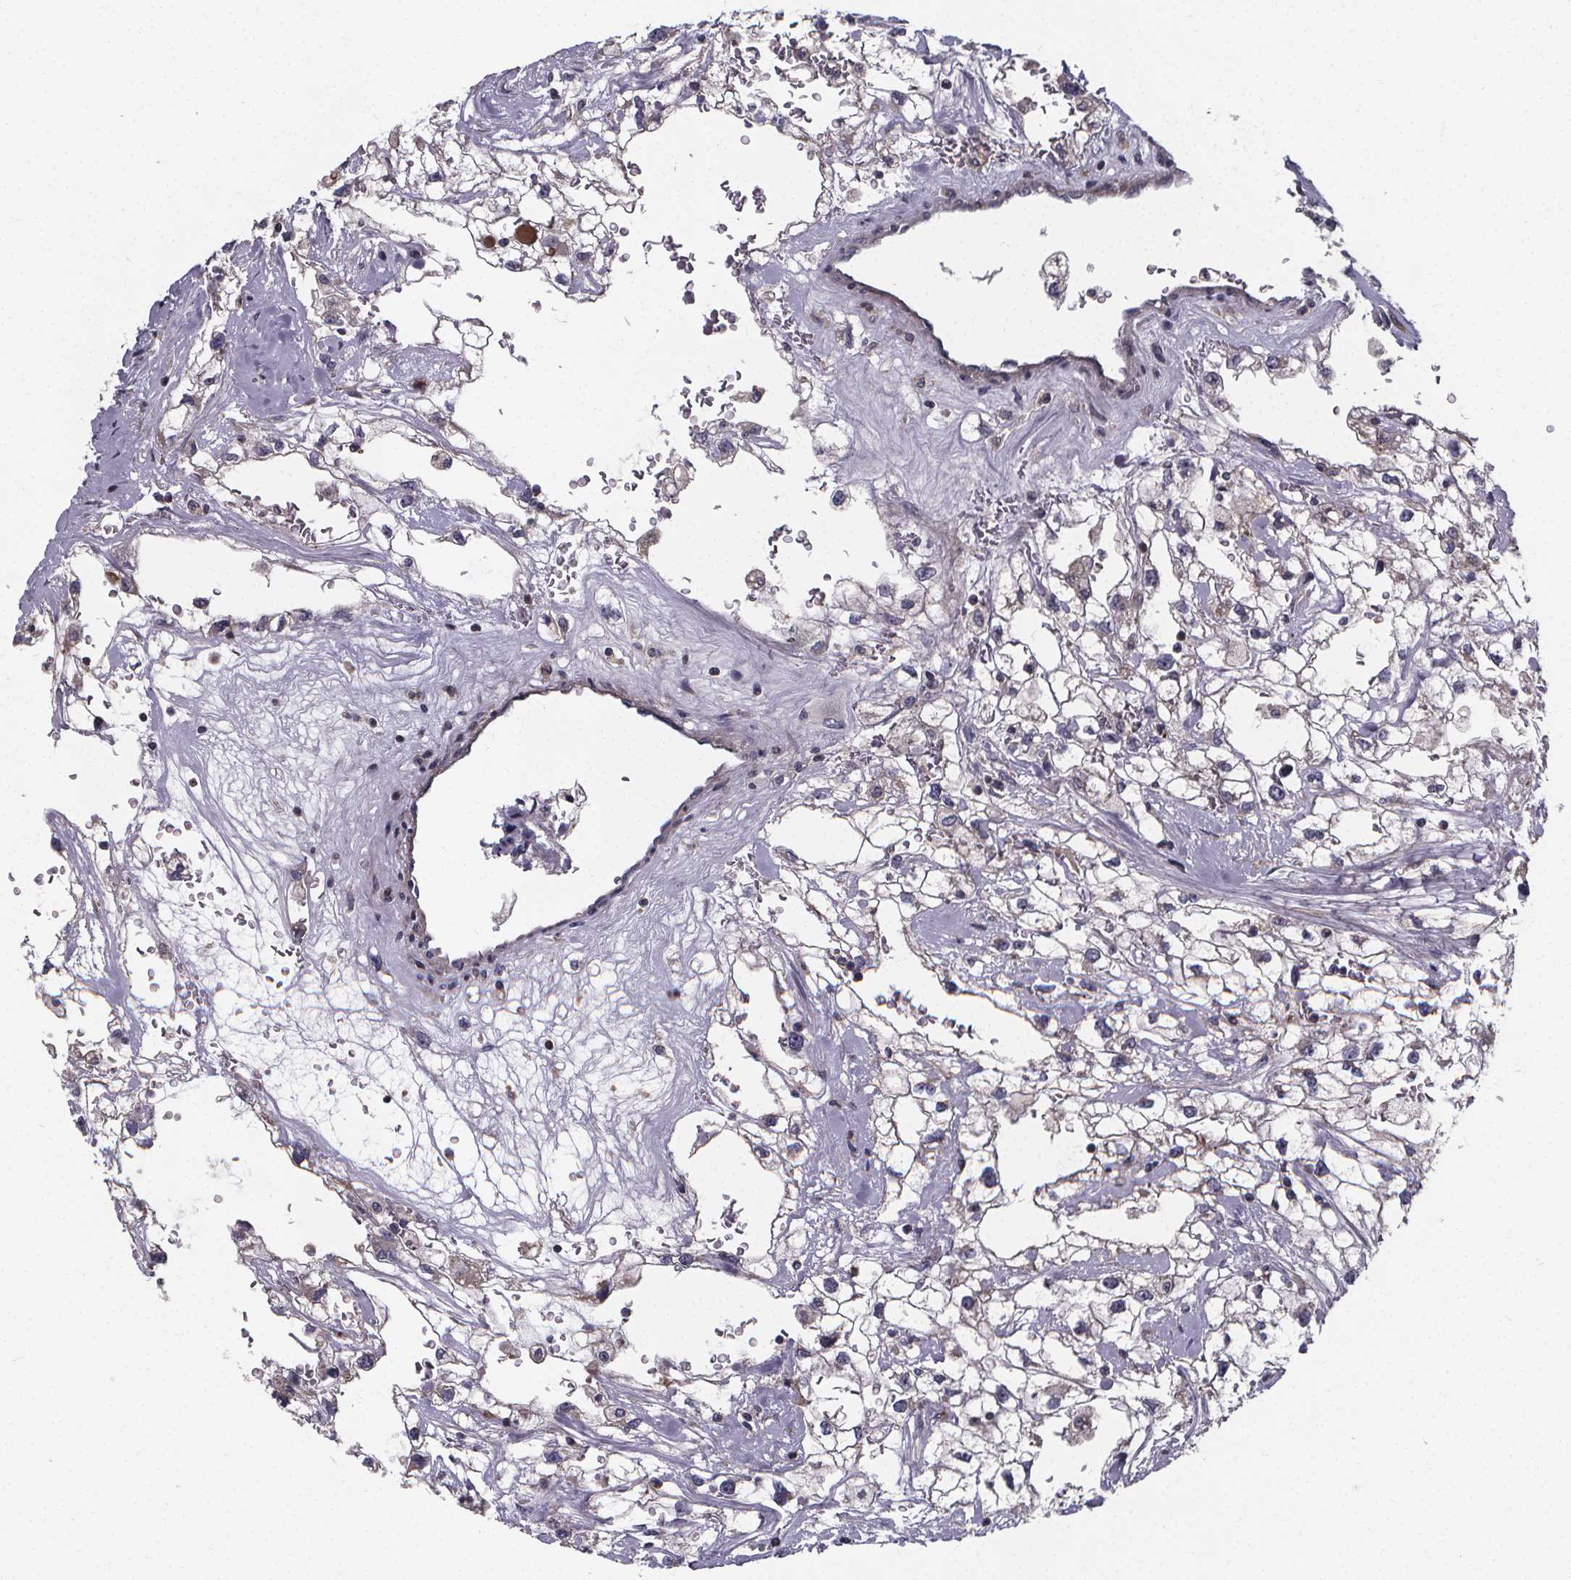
{"staining": {"intensity": "negative", "quantity": "none", "location": "none"}, "tissue": "renal cancer", "cell_type": "Tumor cells", "image_type": "cancer", "snomed": [{"axis": "morphology", "description": "Adenocarcinoma, NOS"}, {"axis": "topography", "description": "Kidney"}], "caption": "Immunohistochemical staining of renal adenocarcinoma demonstrates no significant positivity in tumor cells. (IHC, brightfield microscopy, high magnification).", "gene": "FBXW2", "patient": {"sex": "male", "age": 59}}